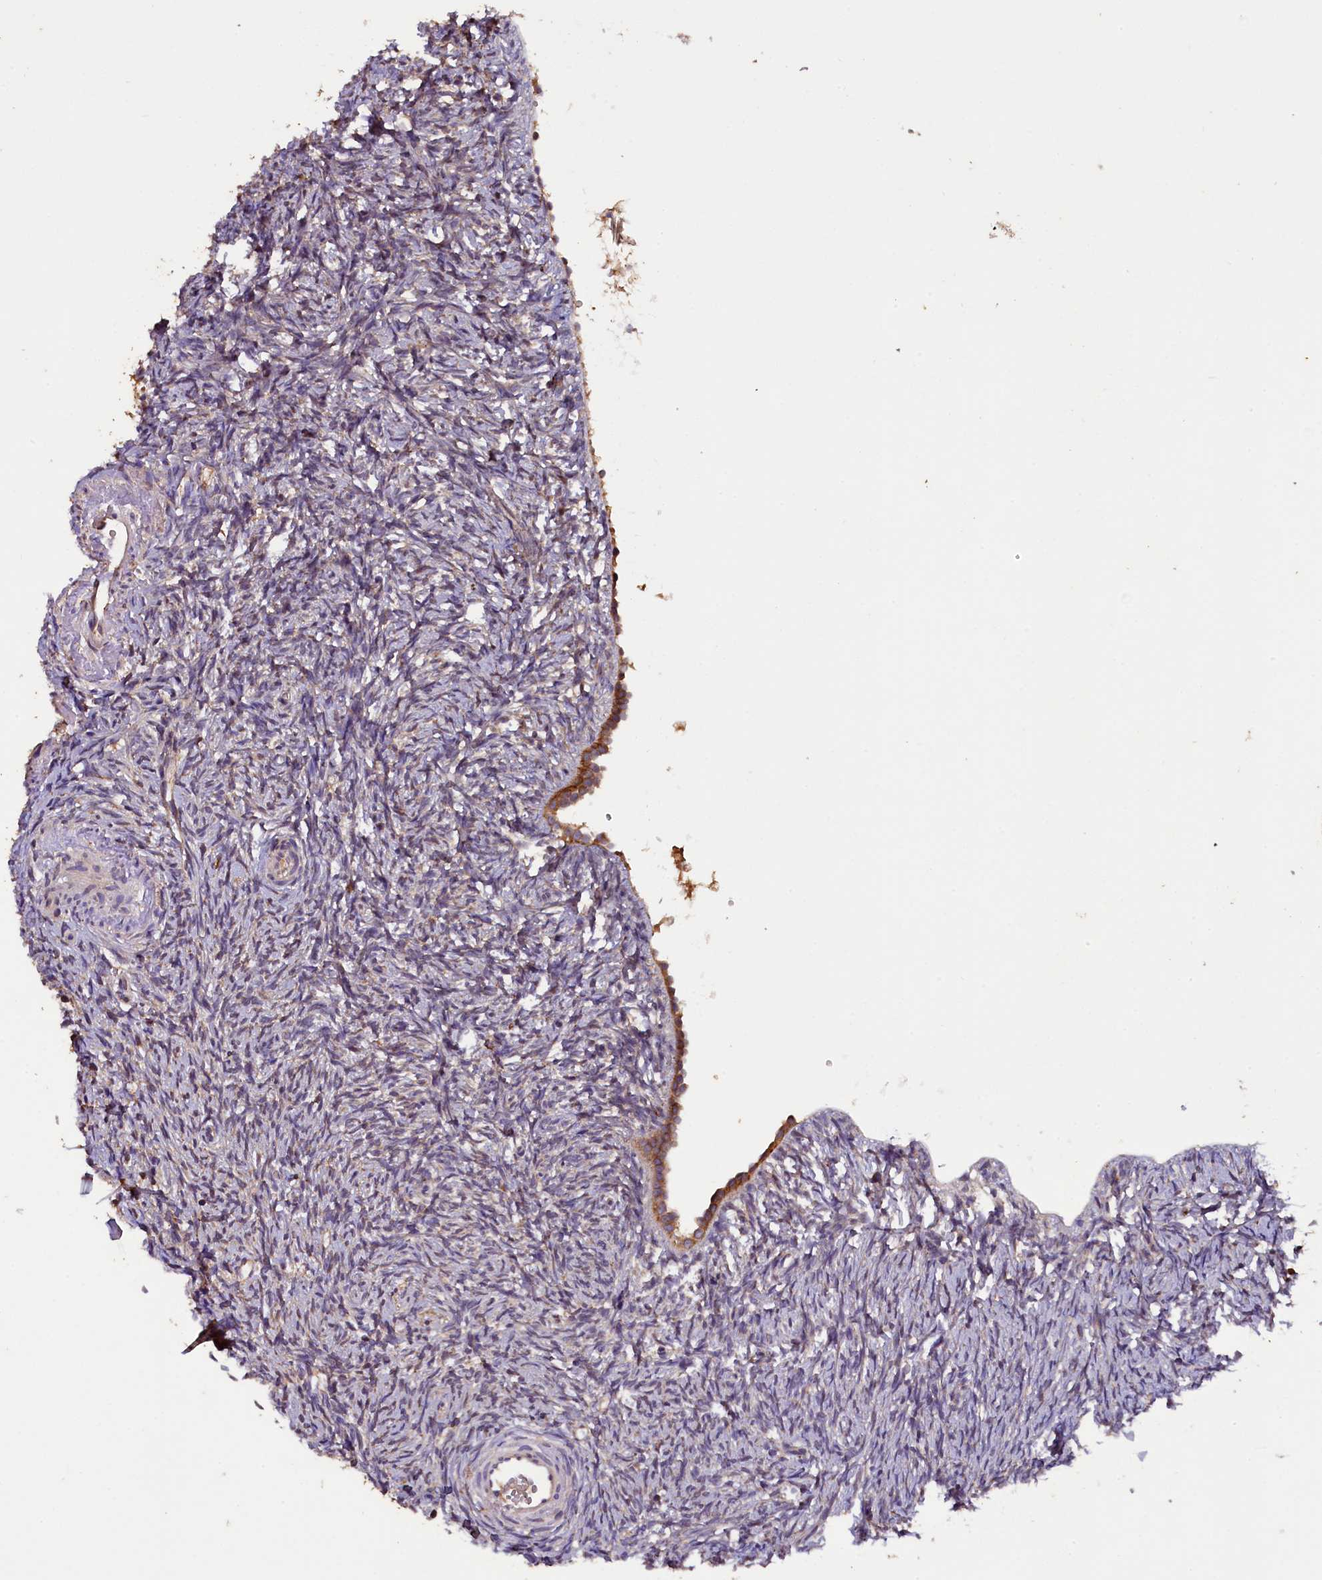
{"staining": {"intensity": "weak", "quantity": "25%-75%", "location": "cytoplasmic/membranous"}, "tissue": "ovary", "cell_type": "Ovarian stroma cells", "image_type": "normal", "snomed": [{"axis": "morphology", "description": "Normal tissue, NOS"}, {"axis": "topography", "description": "Ovary"}], "caption": "DAB (3,3'-diaminobenzidine) immunohistochemical staining of benign ovary reveals weak cytoplasmic/membranous protein expression in approximately 25%-75% of ovarian stroma cells.", "gene": "PLXNB1", "patient": {"sex": "female", "age": 51}}